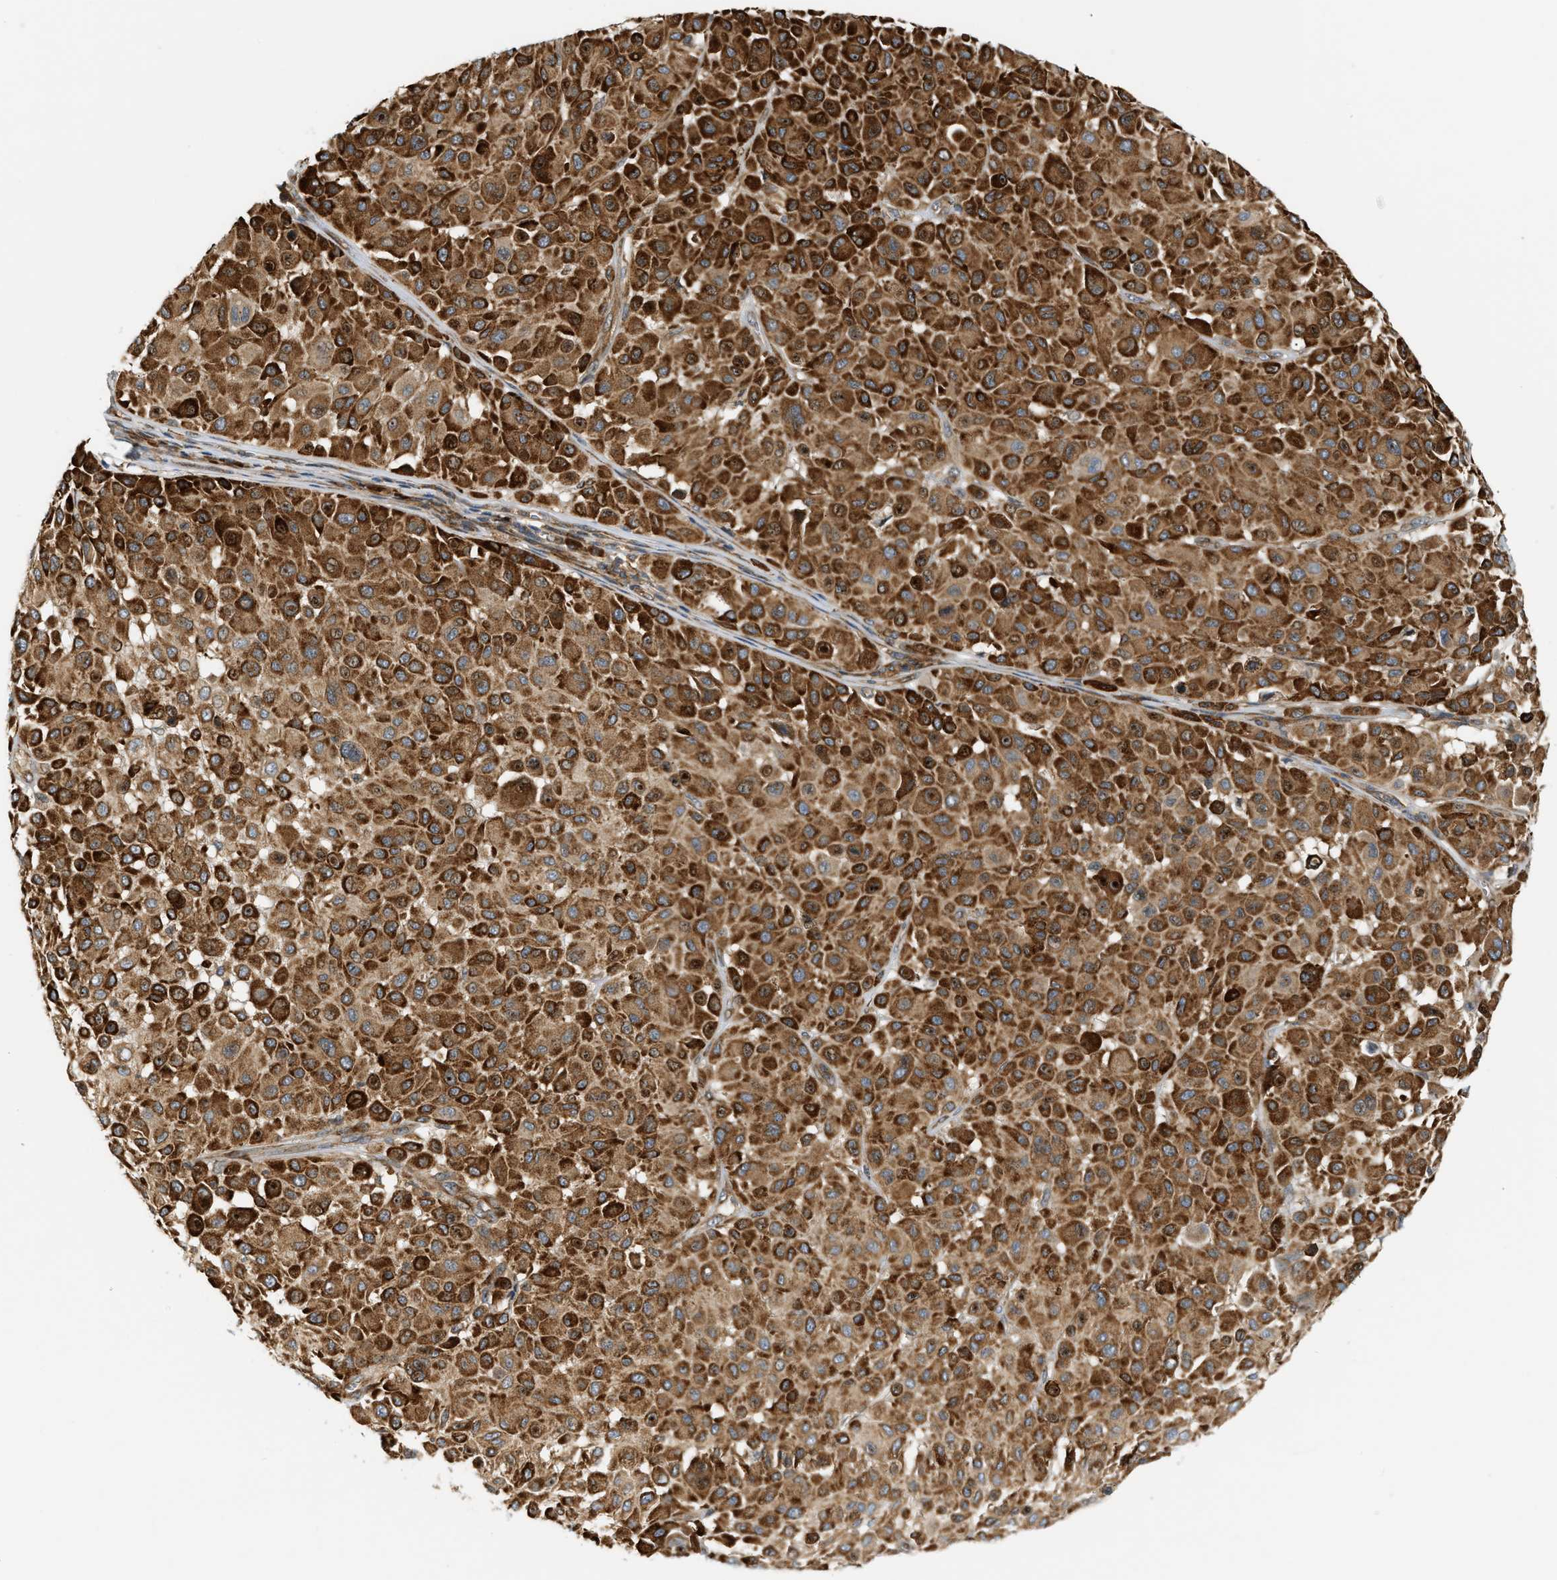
{"staining": {"intensity": "strong", "quantity": ">75%", "location": "cytoplasmic/membranous"}, "tissue": "melanoma", "cell_type": "Tumor cells", "image_type": "cancer", "snomed": [{"axis": "morphology", "description": "Malignant melanoma, Metastatic site"}, {"axis": "topography", "description": "Soft tissue"}], "caption": "IHC (DAB) staining of malignant melanoma (metastatic site) reveals strong cytoplasmic/membranous protein expression in approximately >75% of tumor cells. (Stains: DAB in brown, nuclei in blue, Microscopy: brightfield microscopy at high magnification).", "gene": "PLCG2", "patient": {"sex": "male", "age": 41}}